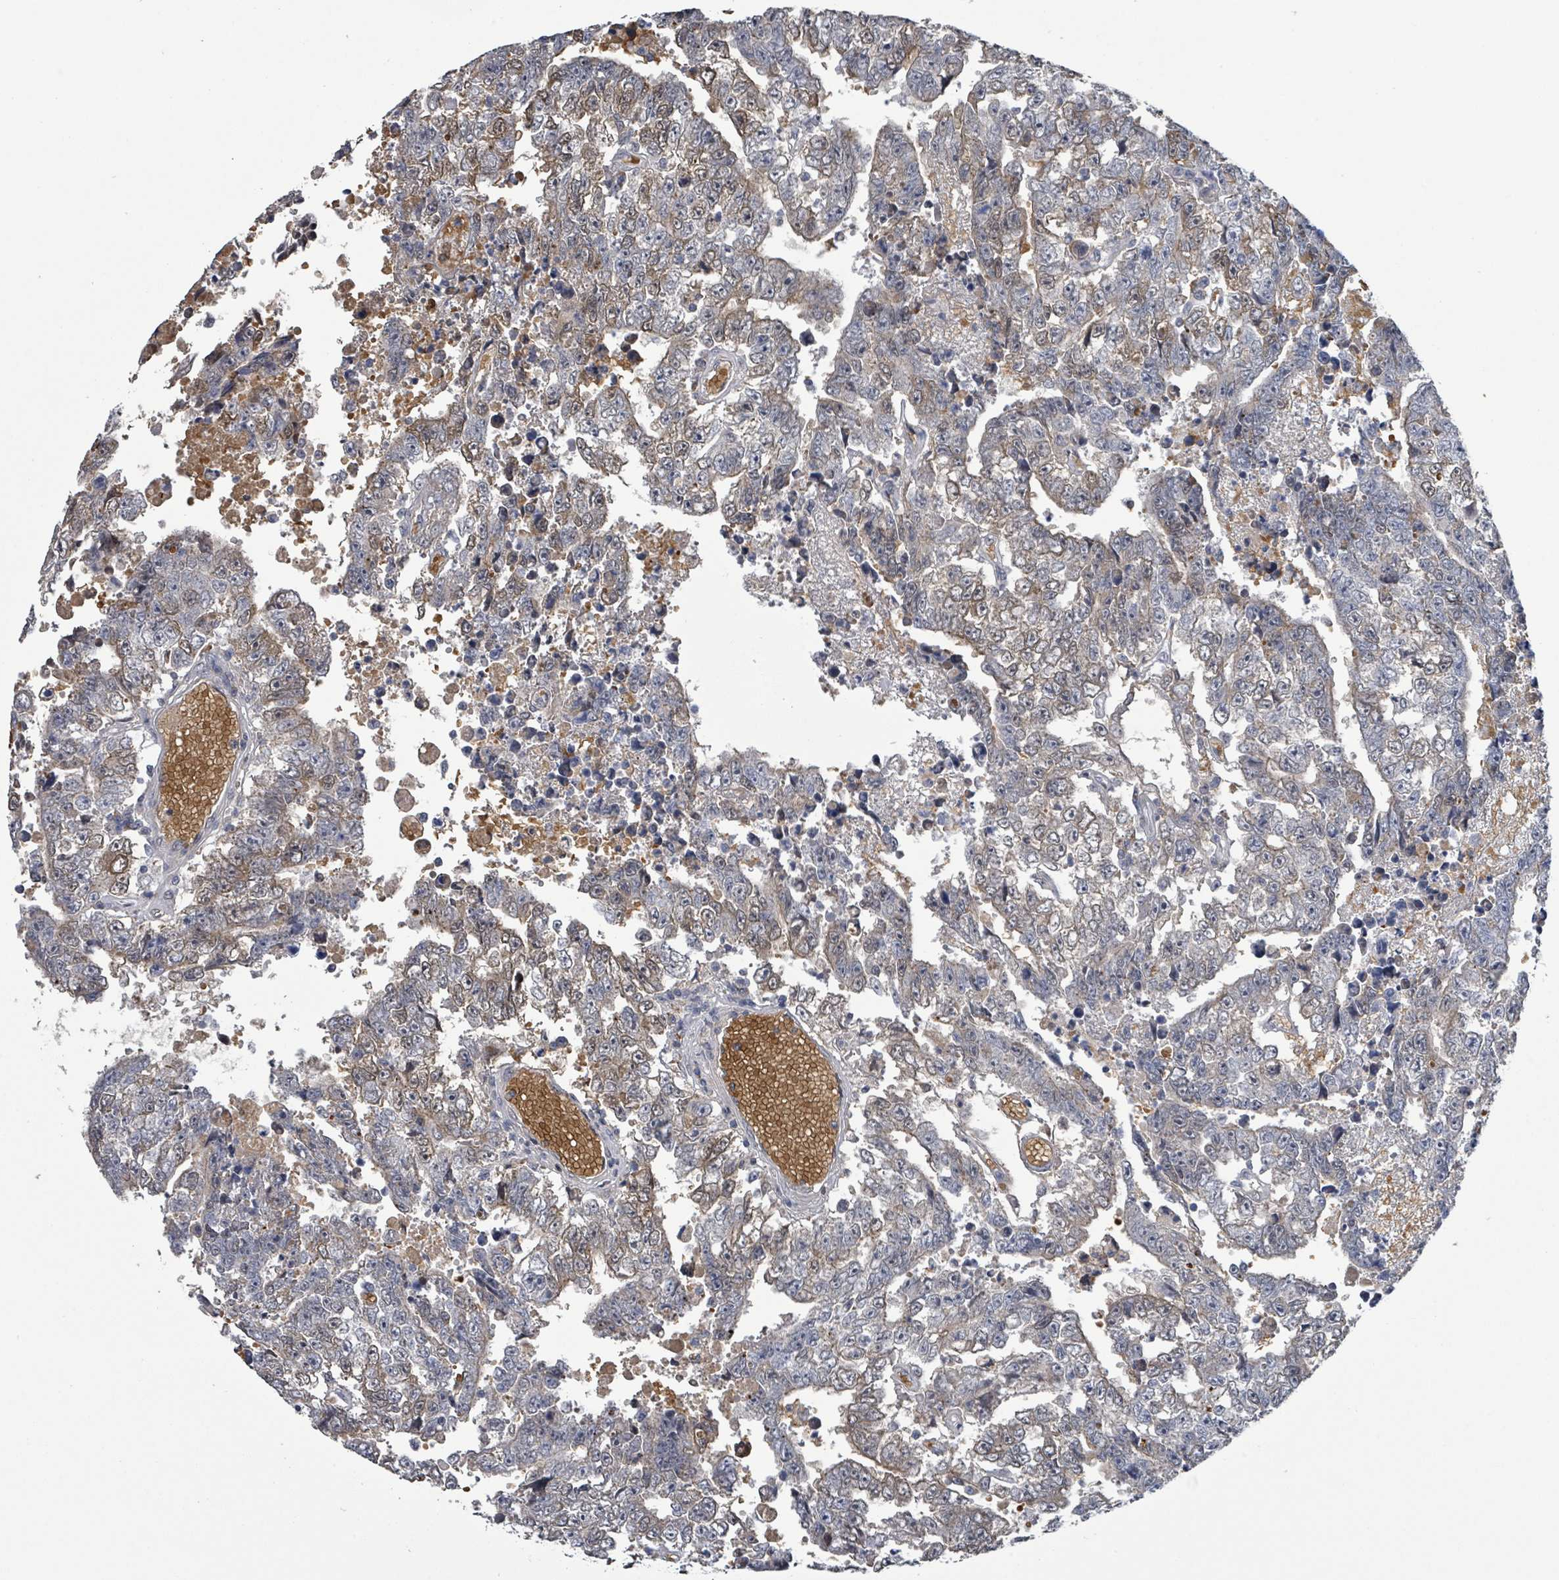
{"staining": {"intensity": "moderate", "quantity": "<25%", "location": "cytoplasmic/membranous"}, "tissue": "testis cancer", "cell_type": "Tumor cells", "image_type": "cancer", "snomed": [{"axis": "morphology", "description": "Carcinoma, Embryonal, NOS"}, {"axis": "topography", "description": "Testis"}], "caption": "High-power microscopy captured an immunohistochemistry (IHC) image of testis cancer (embryonal carcinoma), revealing moderate cytoplasmic/membranous expression in about <25% of tumor cells. (DAB (3,3'-diaminobenzidine) IHC, brown staining for protein, blue staining for nuclei).", "gene": "SEBOX", "patient": {"sex": "male", "age": 25}}